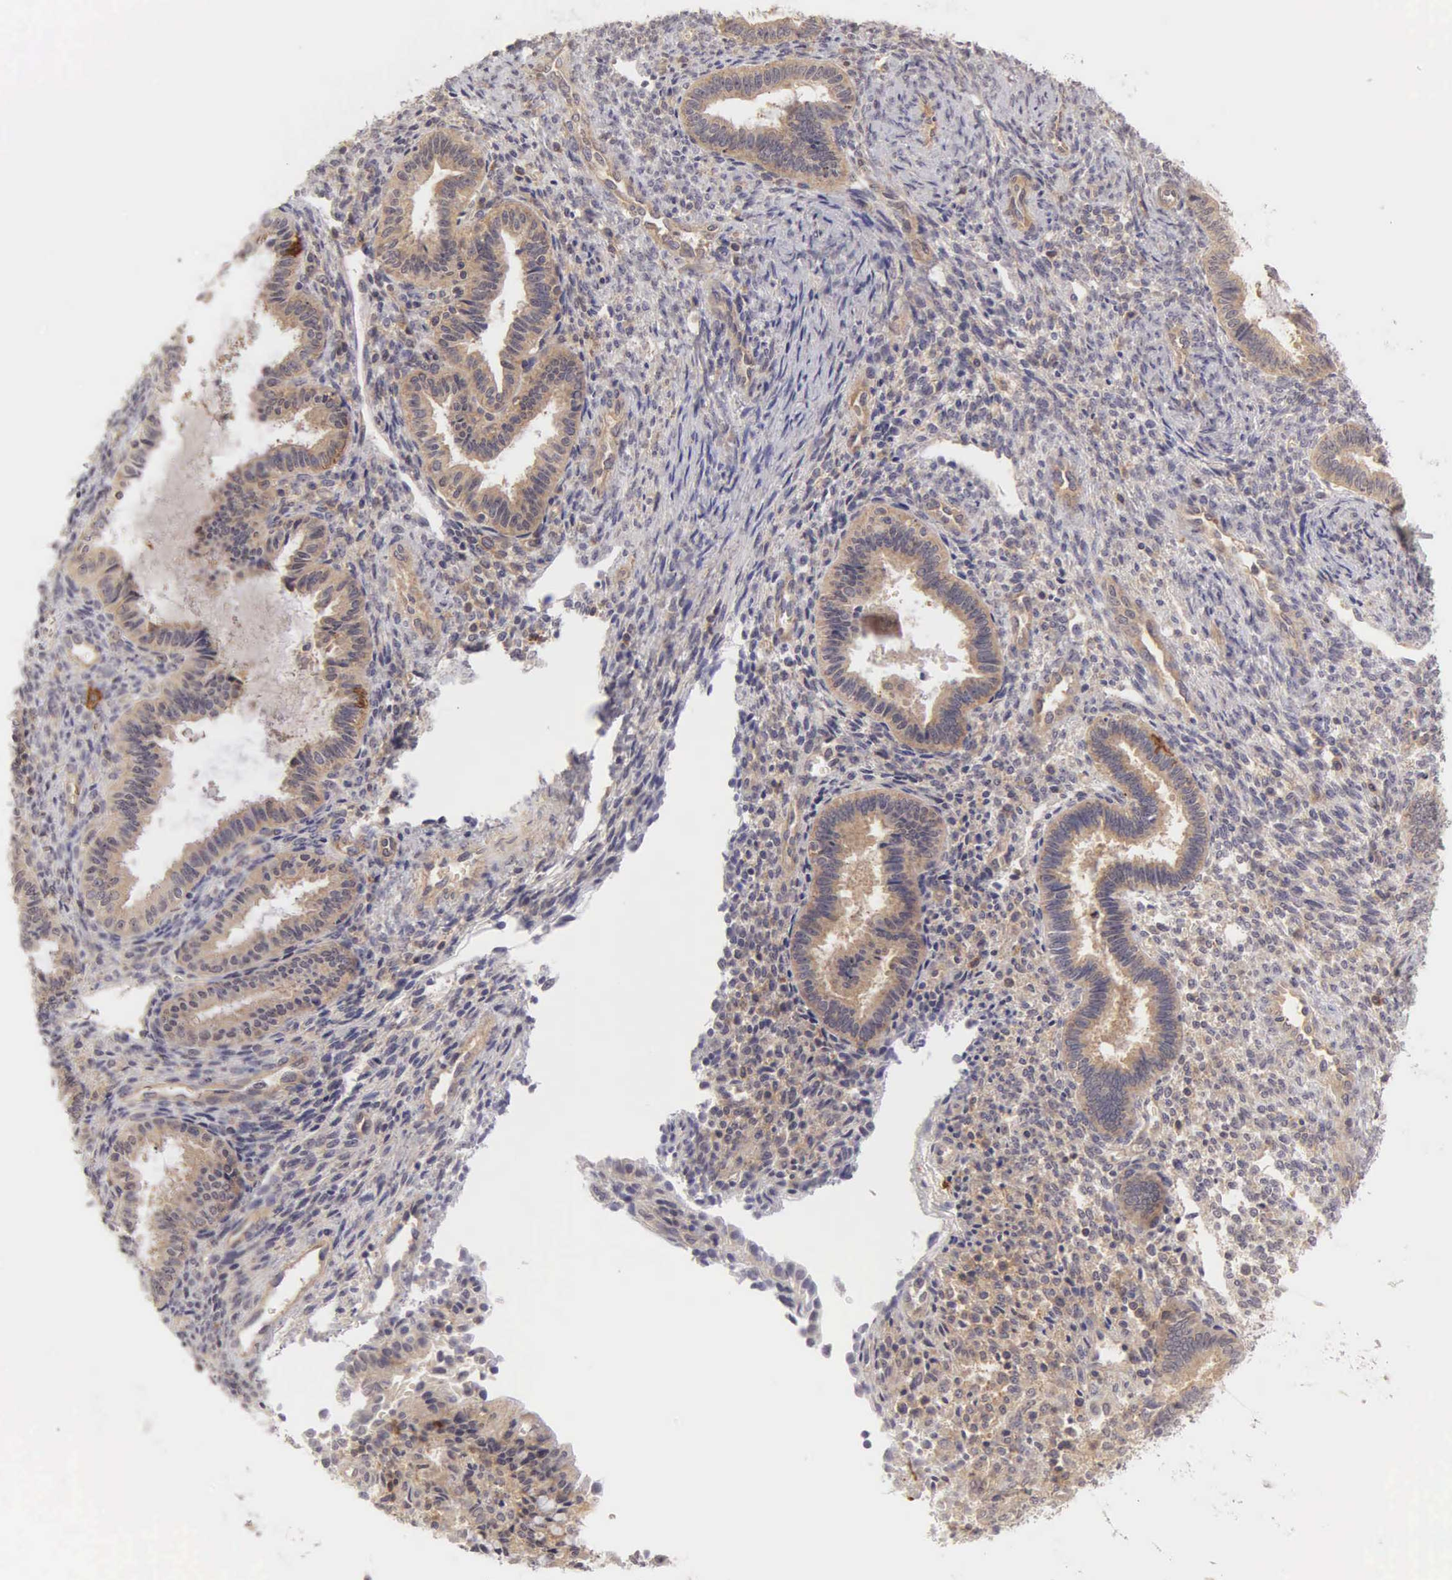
{"staining": {"intensity": "weak", "quantity": "25%-75%", "location": "cytoplasmic/membranous"}, "tissue": "endometrium", "cell_type": "Cells in endometrial stroma", "image_type": "normal", "snomed": [{"axis": "morphology", "description": "Normal tissue, NOS"}, {"axis": "topography", "description": "Endometrium"}], "caption": "Protein staining of normal endometrium demonstrates weak cytoplasmic/membranous staining in about 25%-75% of cells in endometrial stroma.", "gene": "CD1A", "patient": {"sex": "female", "age": 36}}